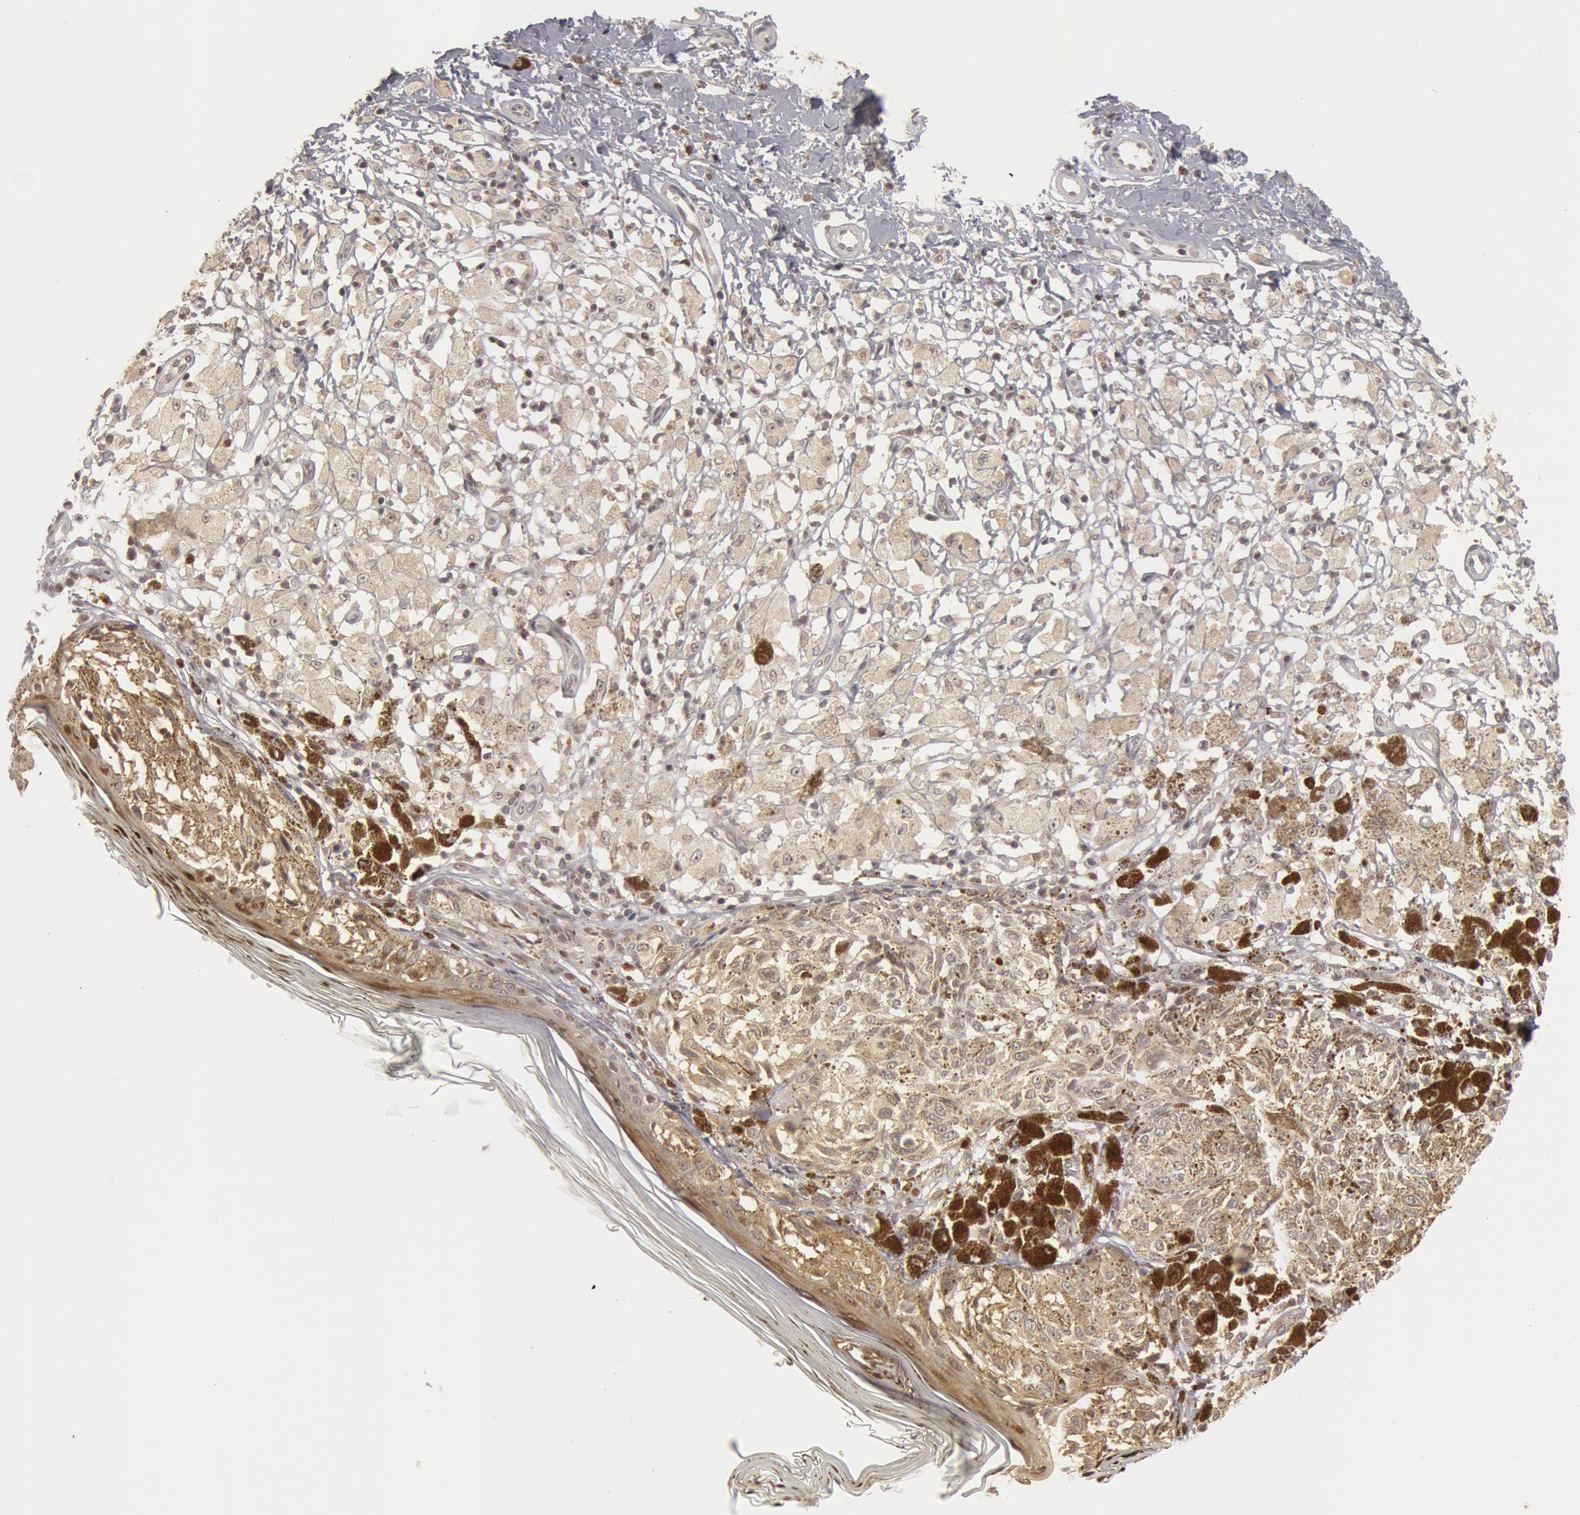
{"staining": {"intensity": "negative", "quantity": "none", "location": "none"}, "tissue": "melanoma", "cell_type": "Tumor cells", "image_type": "cancer", "snomed": [{"axis": "morphology", "description": "Malignant melanoma, NOS"}, {"axis": "topography", "description": "Skin"}], "caption": "This is an immunohistochemistry (IHC) histopathology image of human melanoma. There is no staining in tumor cells.", "gene": "OASL", "patient": {"sex": "male", "age": 88}}